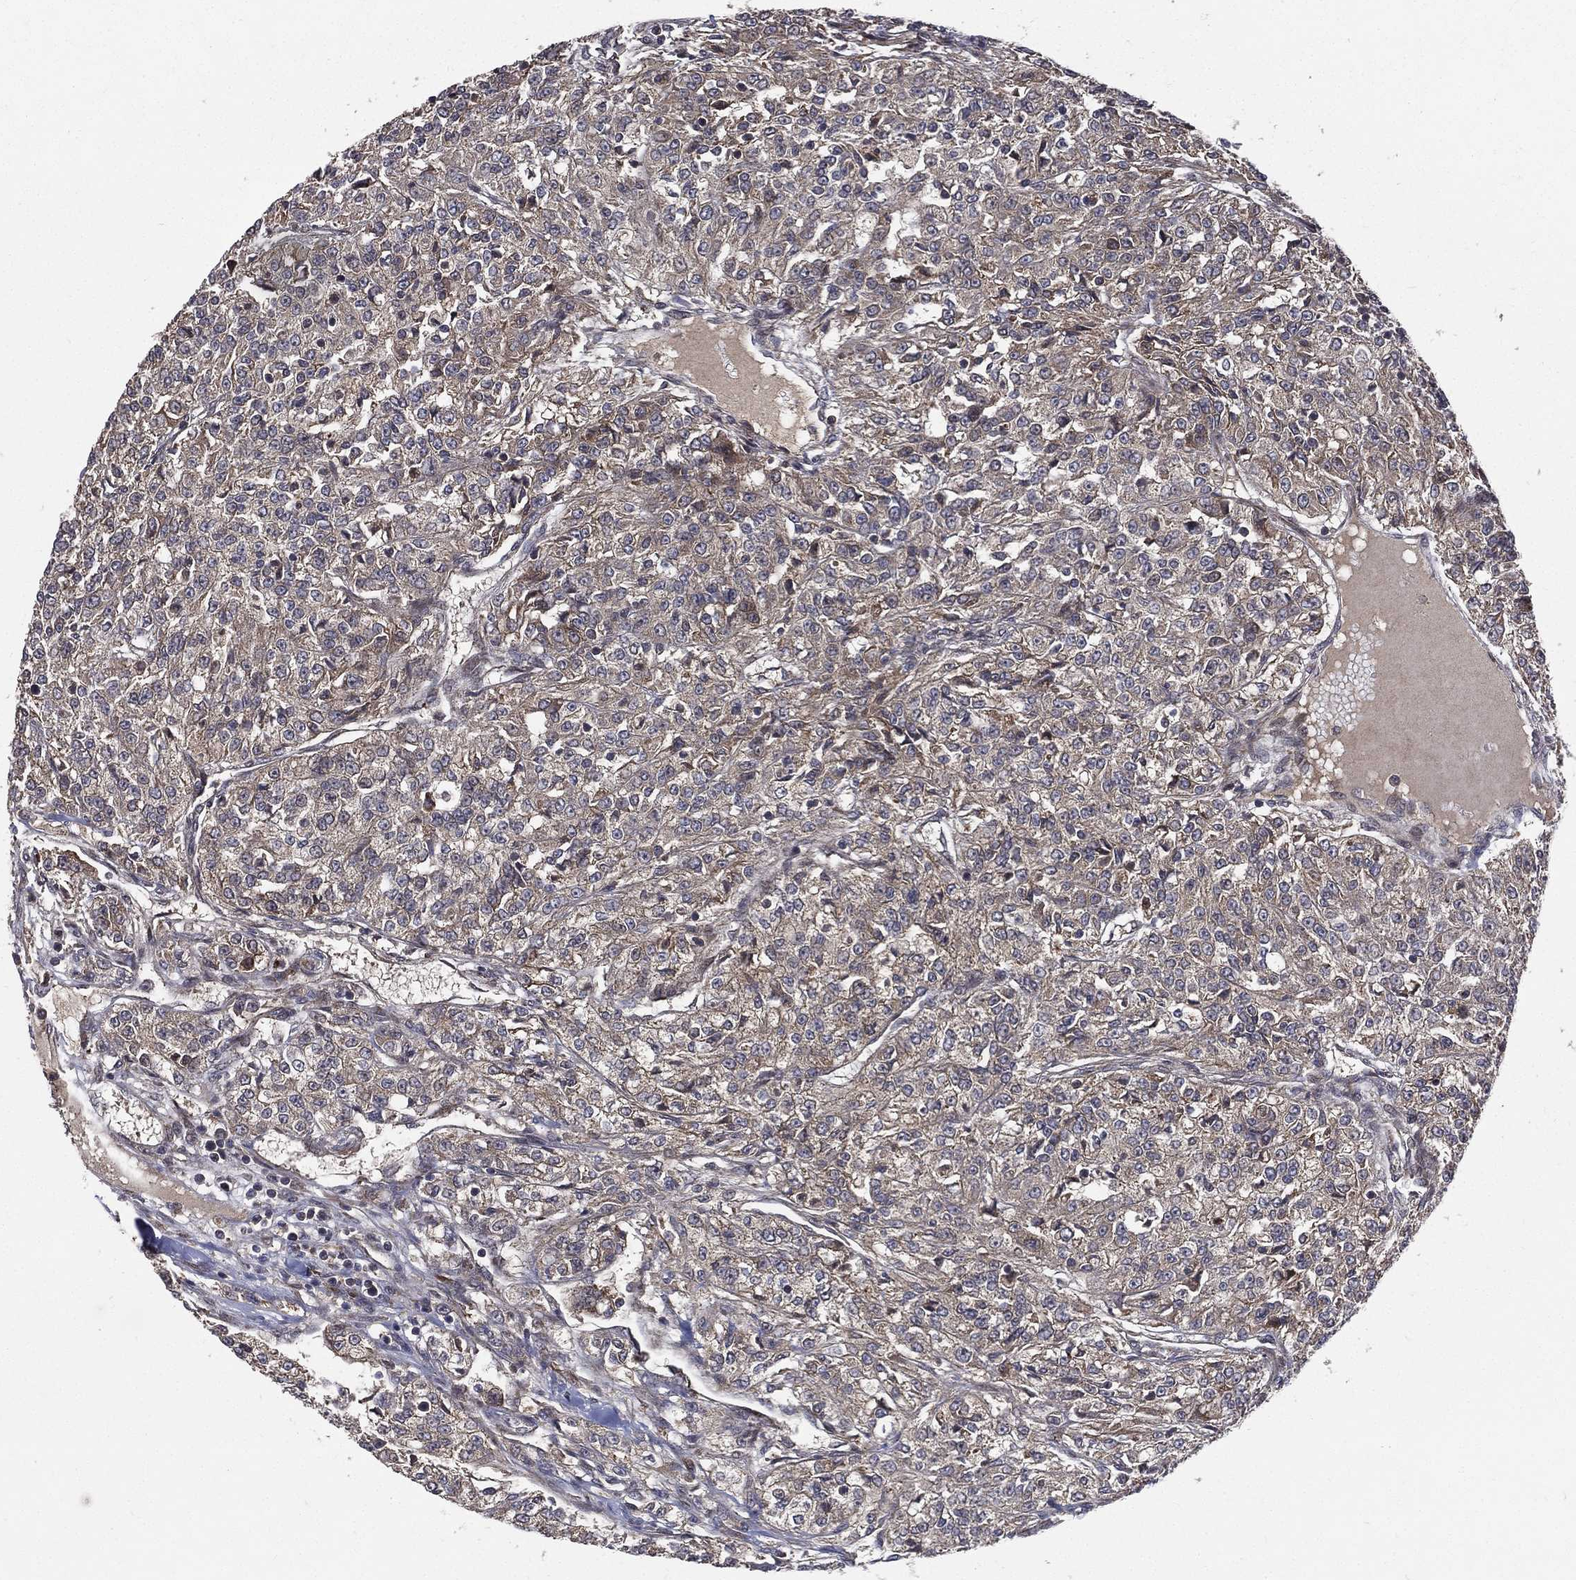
{"staining": {"intensity": "weak", "quantity": "25%-75%", "location": "cytoplasmic/membranous"}, "tissue": "renal cancer", "cell_type": "Tumor cells", "image_type": "cancer", "snomed": [{"axis": "morphology", "description": "Adenocarcinoma, NOS"}, {"axis": "topography", "description": "Kidney"}], "caption": "Renal cancer (adenocarcinoma) was stained to show a protein in brown. There is low levels of weak cytoplasmic/membranous staining in approximately 25%-75% of tumor cells. (Stains: DAB in brown, nuclei in blue, Microscopy: brightfield microscopy at high magnification).", "gene": "RAB11FIP4", "patient": {"sex": "female", "age": 63}}